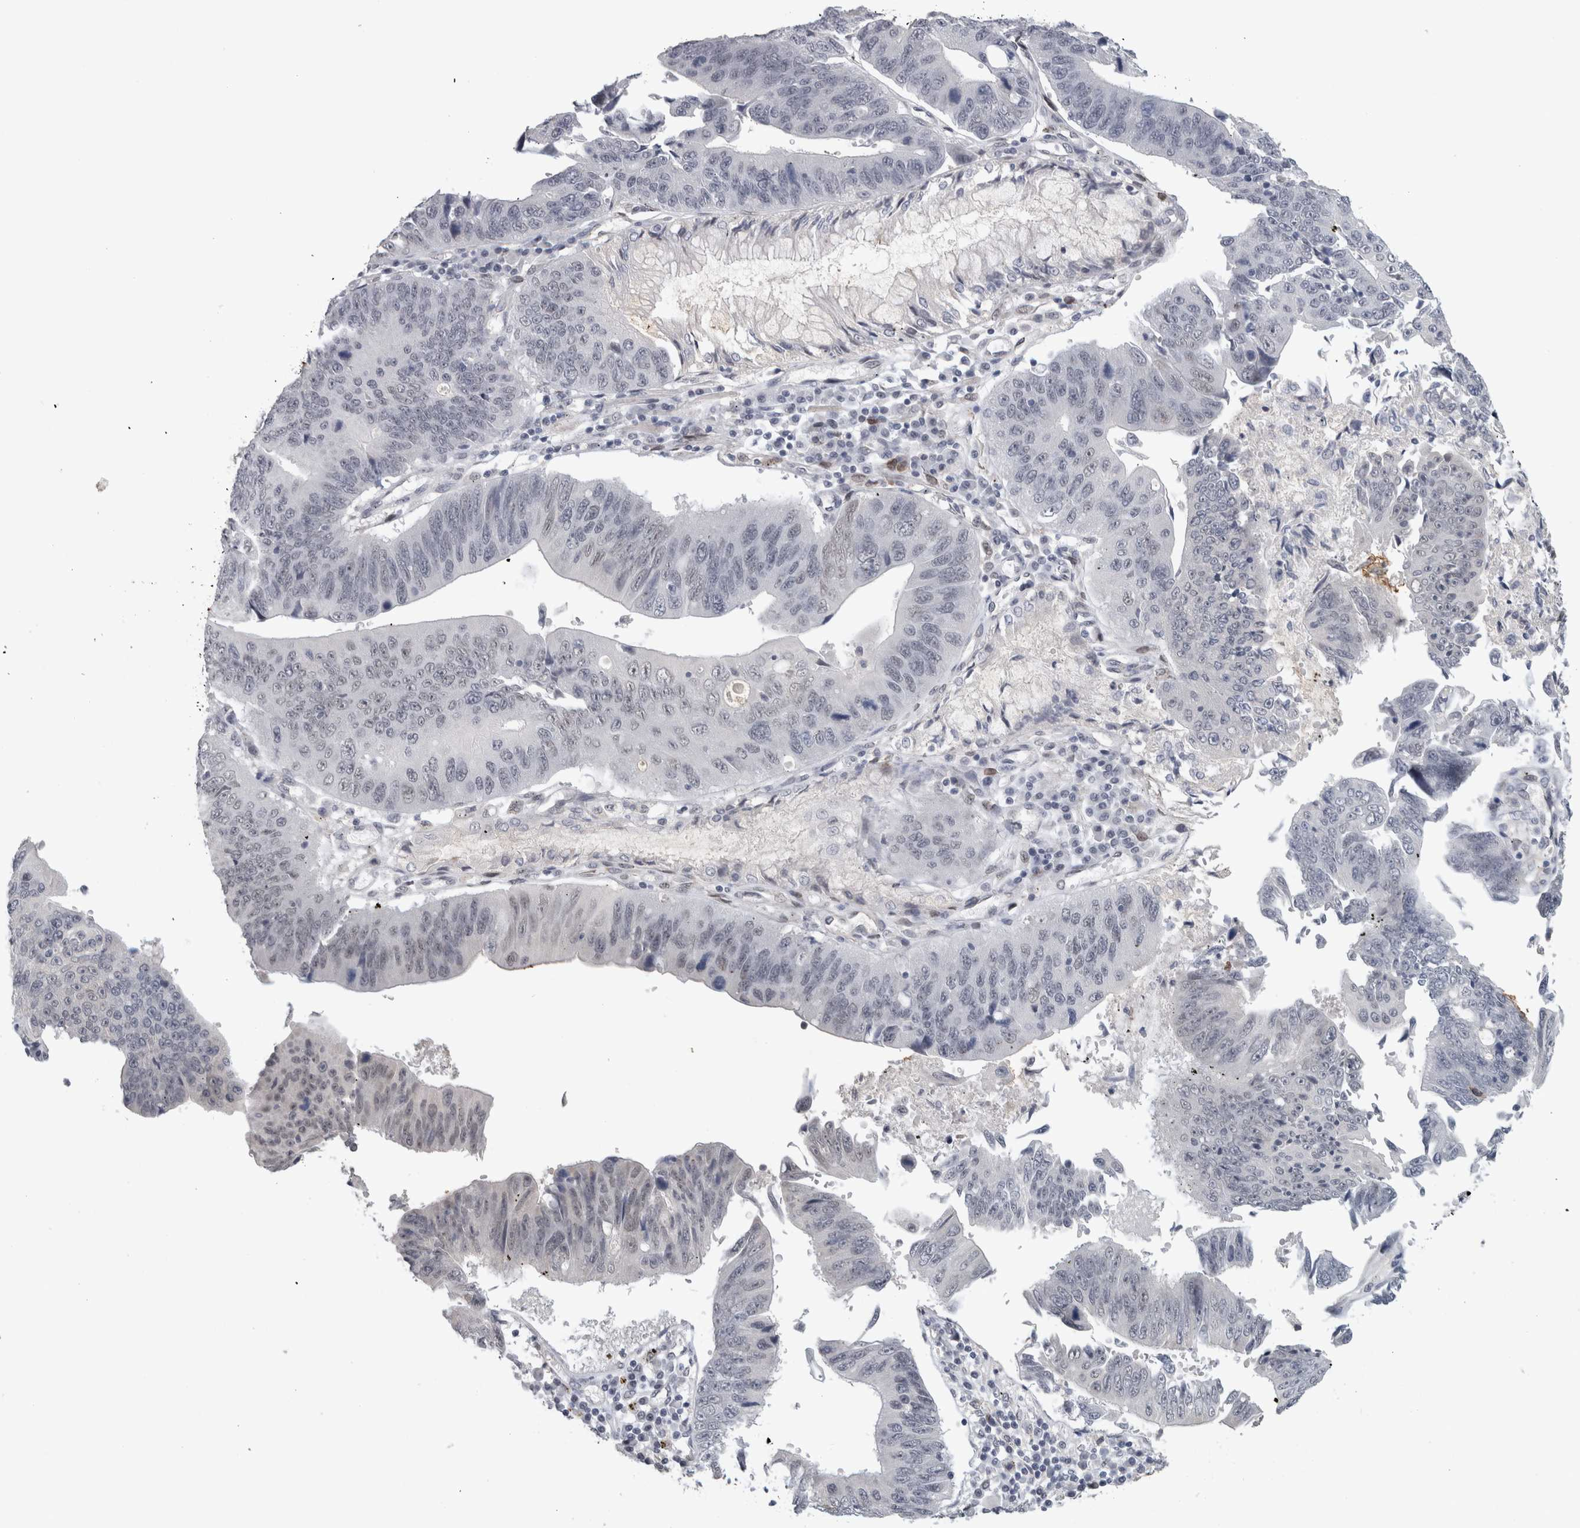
{"staining": {"intensity": "negative", "quantity": "none", "location": "none"}, "tissue": "stomach cancer", "cell_type": "Tumor cells", "image_type": "cancer", "snomed": [{"axis": "morphology", "description": "Adenocarcinoma, NOS"}, {"axis": "topography", "description": "Stomach"}], "caption": "The IHC histopathology image has no significant staining in tumor cells of adenocarcinoma (stomach) tissue.", "gene": "PRXL2A", "patient": {"sex": "male", "age": 59}}